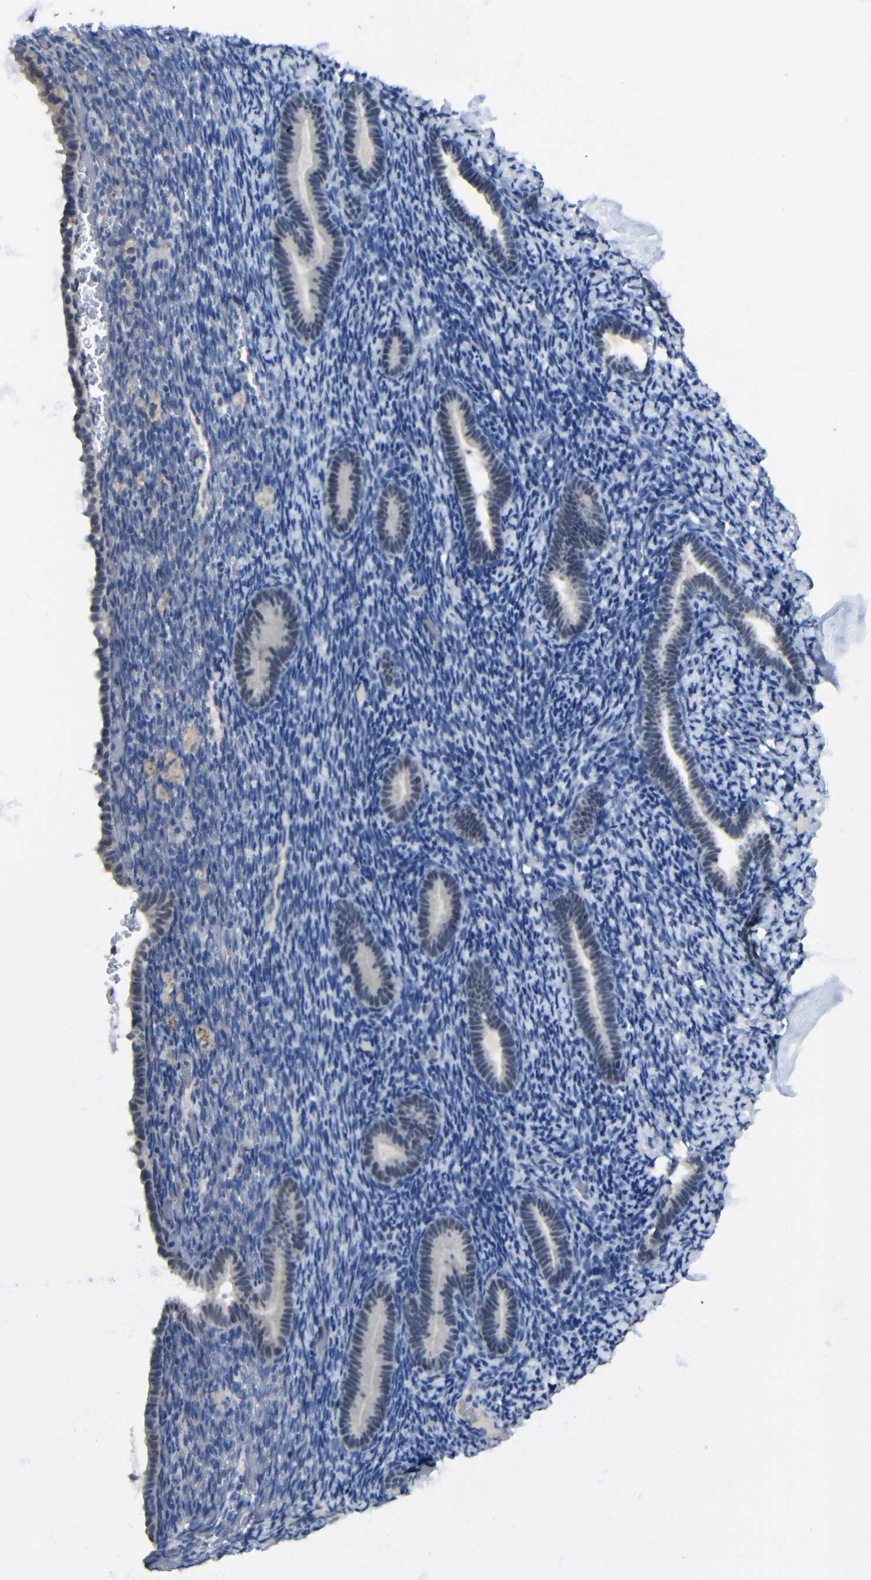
{"staining": {"intensity": "negative", "quantity": "none", "location": "none"}, "tissue": "endometrium", "cell_type": "Cells in endometrial stroma", "image_type": "normal", "snomed": [{"axis": "morphology", "description": "Normal tissue, NOS"}, {"axis": "topography", "description": "Endometrium"}], "caption": "Endometrium was stained to show a protein in brown. There is no significant positivity in cells in endometrial stroma.", "gene": "HNF1A", "patient": {"sex": "female", "age": 51}}